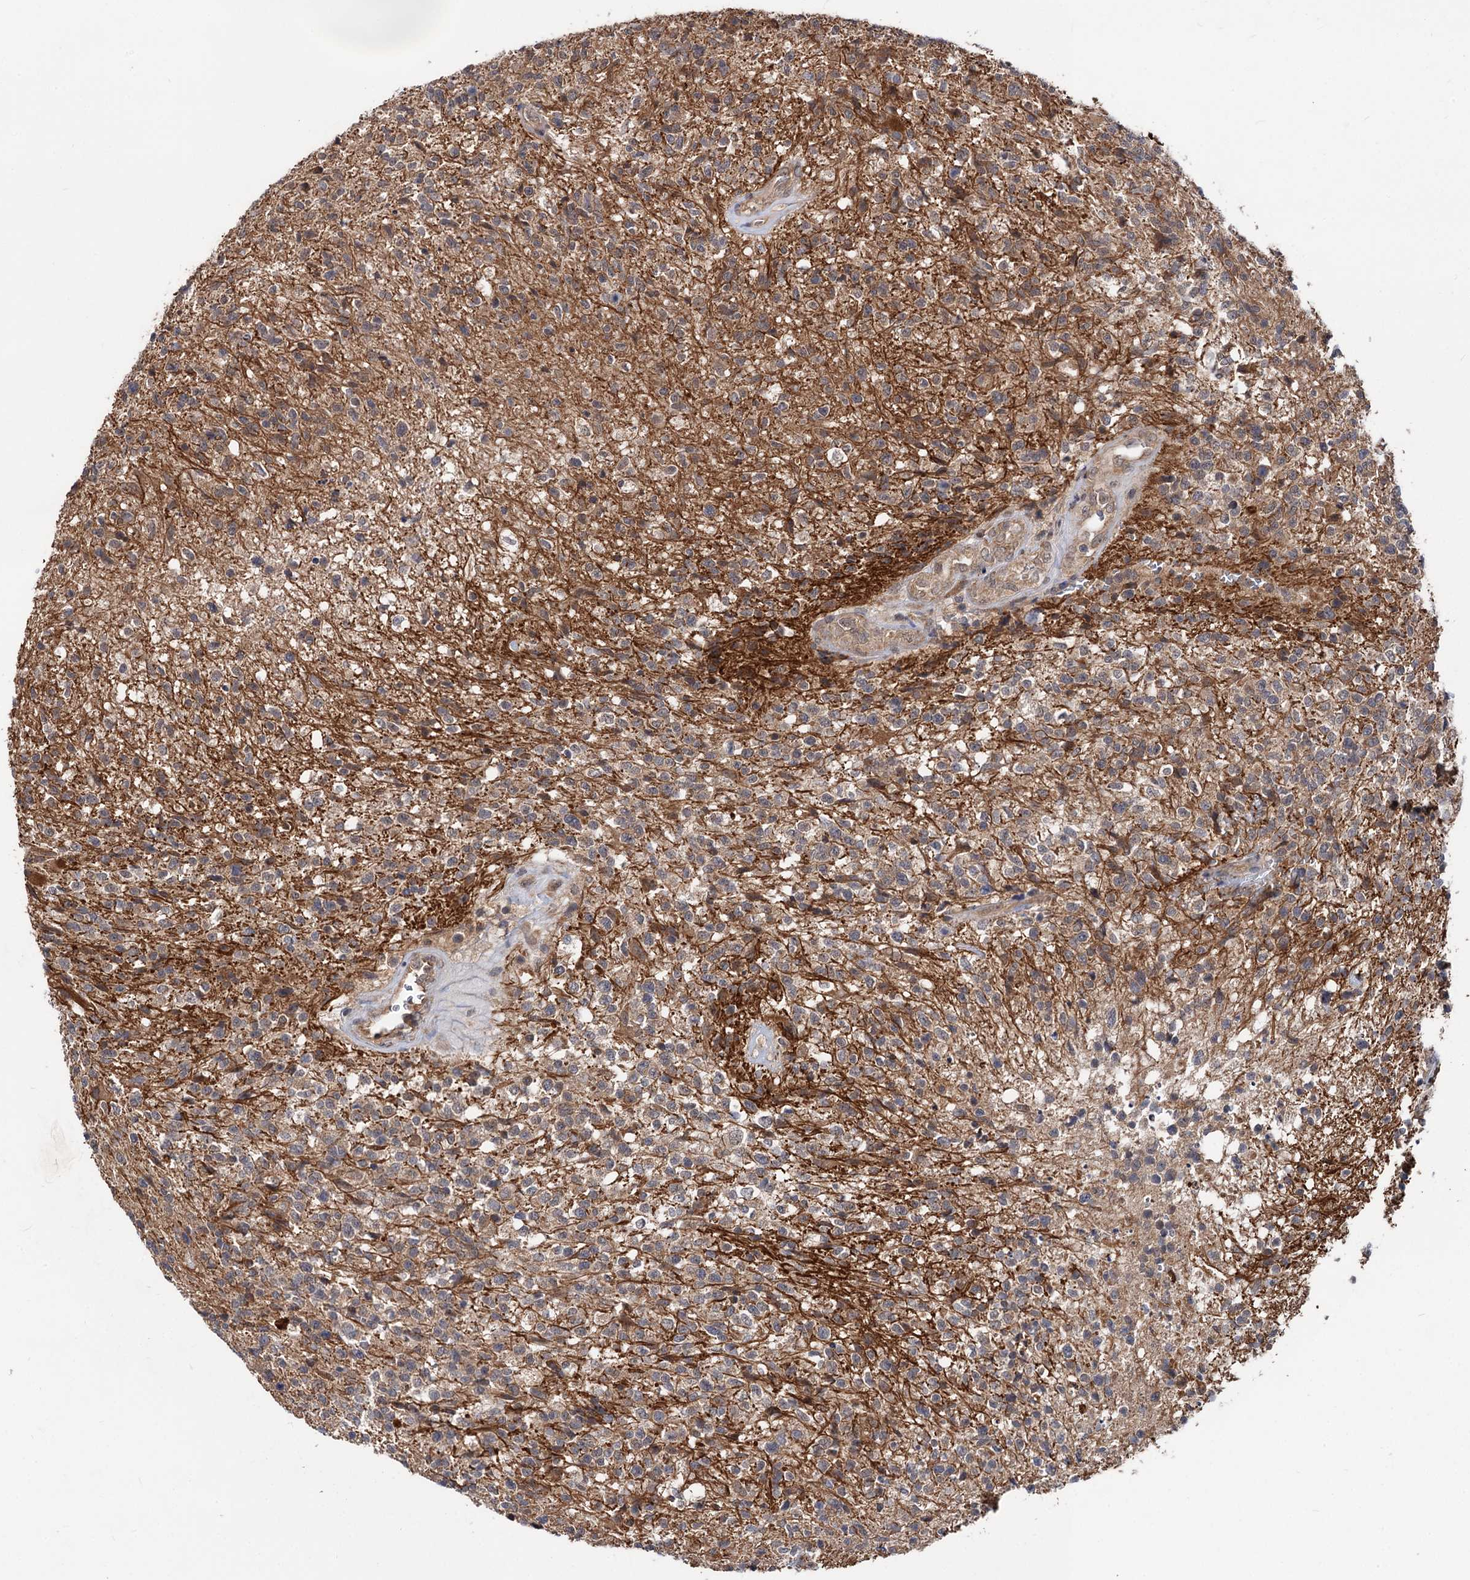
{"staining": {"intensity": "weak", "quantity": "25%-75%", "location": "cytoplasmic/membranous"}, "tissue": "glioma", "cell_type": "Tumor cells", "image_type": "cancer", "snomed": [{"axis": "morphology", "description": "Glioma, malignant, High grade"}, {"axis": "topography", "description": "Brain"}], "caption": "A high-resolution micrograph shows immunohistochemistry staining of glioma, which reveals weak cytoplasmic/membranous staining in approximately 25%-75% of tumor cells. (DAB (3,3'-diaminobenzidine) IHC, brown staining for protein, blue staining for nuclei).", "gene": "TEX9", "patient": {"sex": "male", "age": 56}}